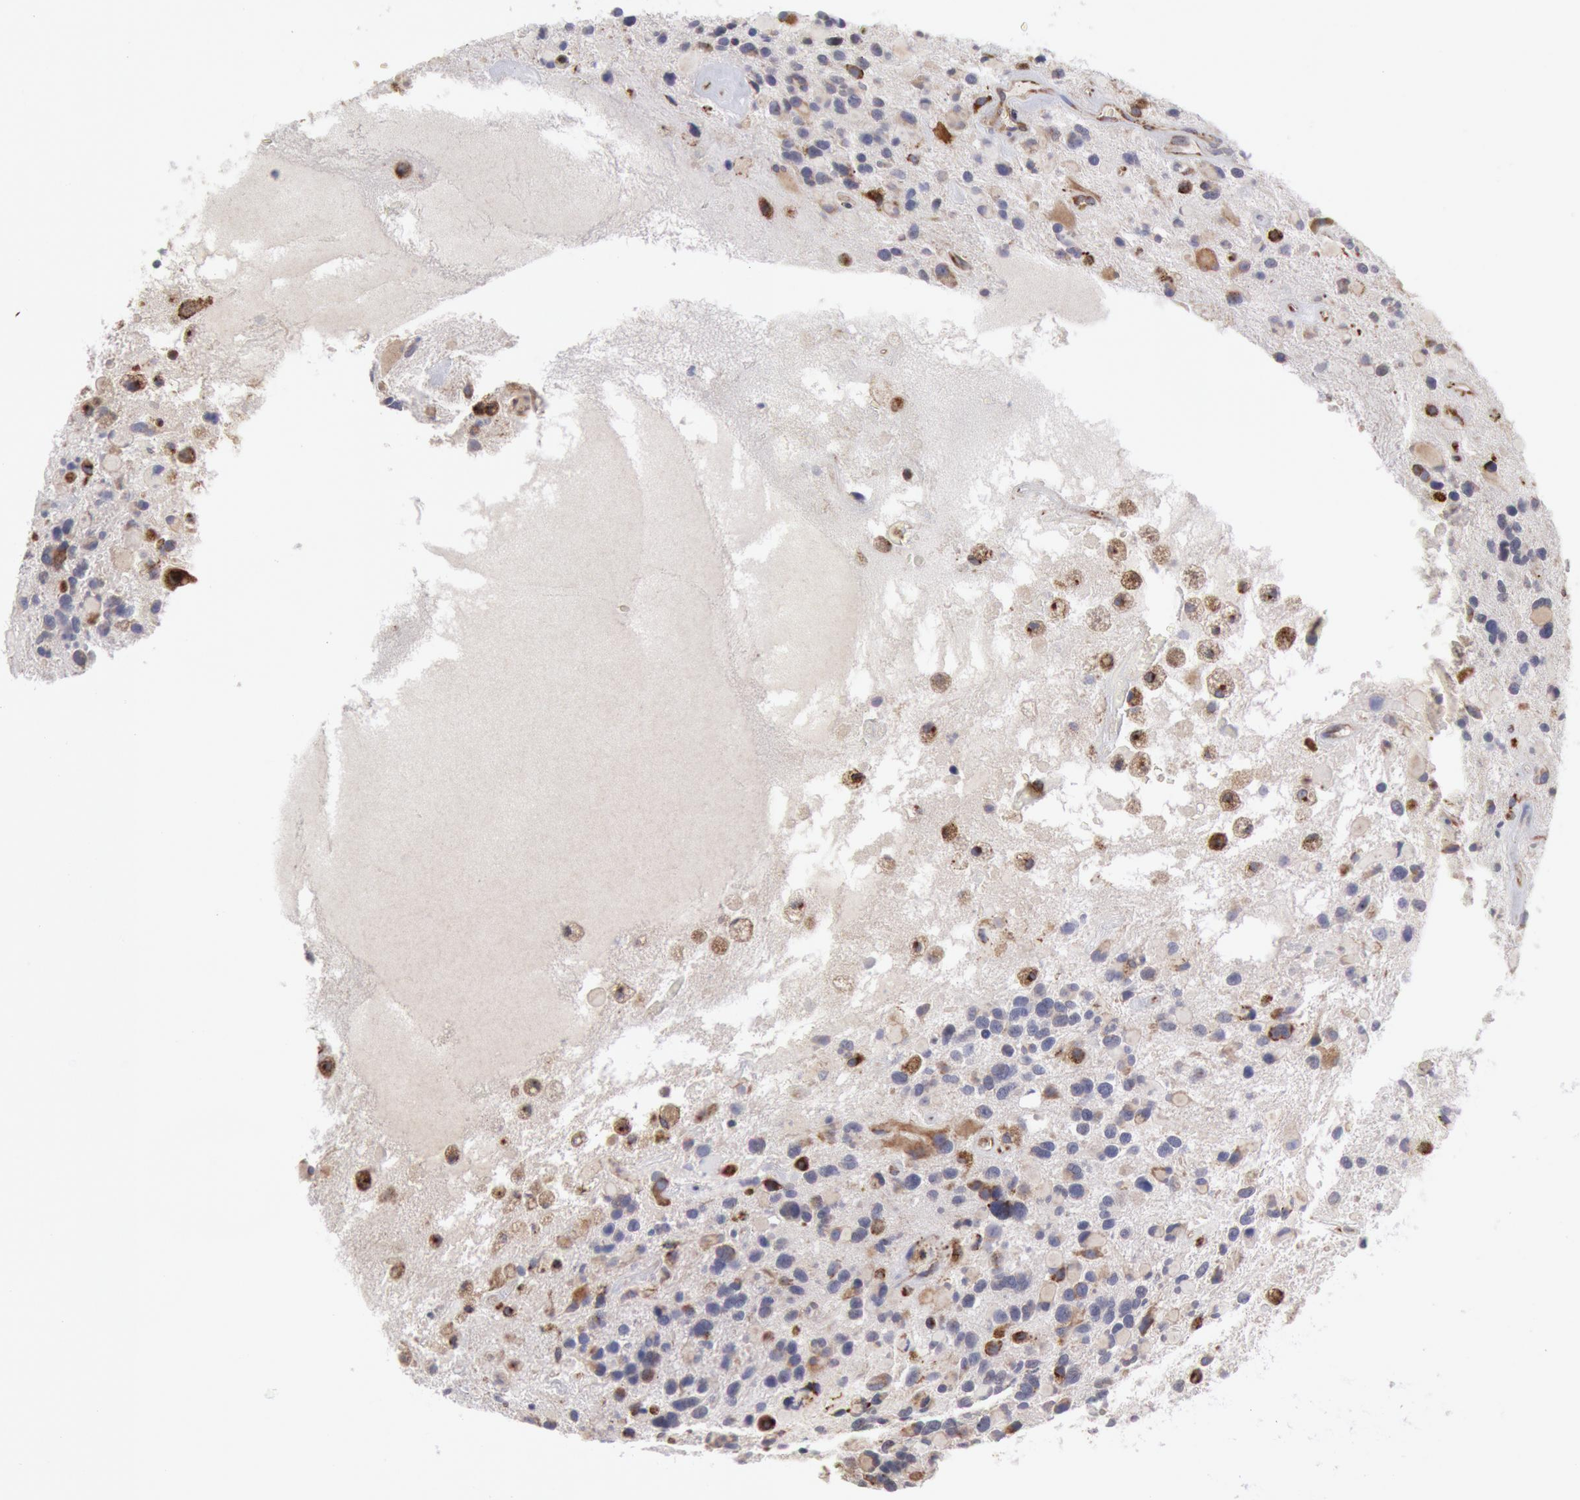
{"staining": {"intensity": "moderate", "quantity": "<25%", "location": "cytoplasmic/membranous"}, "tissue": "glioma", "cell_type": "Tumor cells", "image_type": "cancer", "snomed": [{"axis": "morphology", "description": "Glioma, malignant, High grade"}, {"axis": "topography", "description": "Brain"}], "caption": "An immunohistochemistry (IHC) photomicrograph of neoplastic tissue is shown. Protein staining in brown labels moderate cytoplasmic/membranous positivity in malignant high-grade glioma within tumor cells.", "gene": "ERP44", "patient": {"sex": "female", "age": 37}}